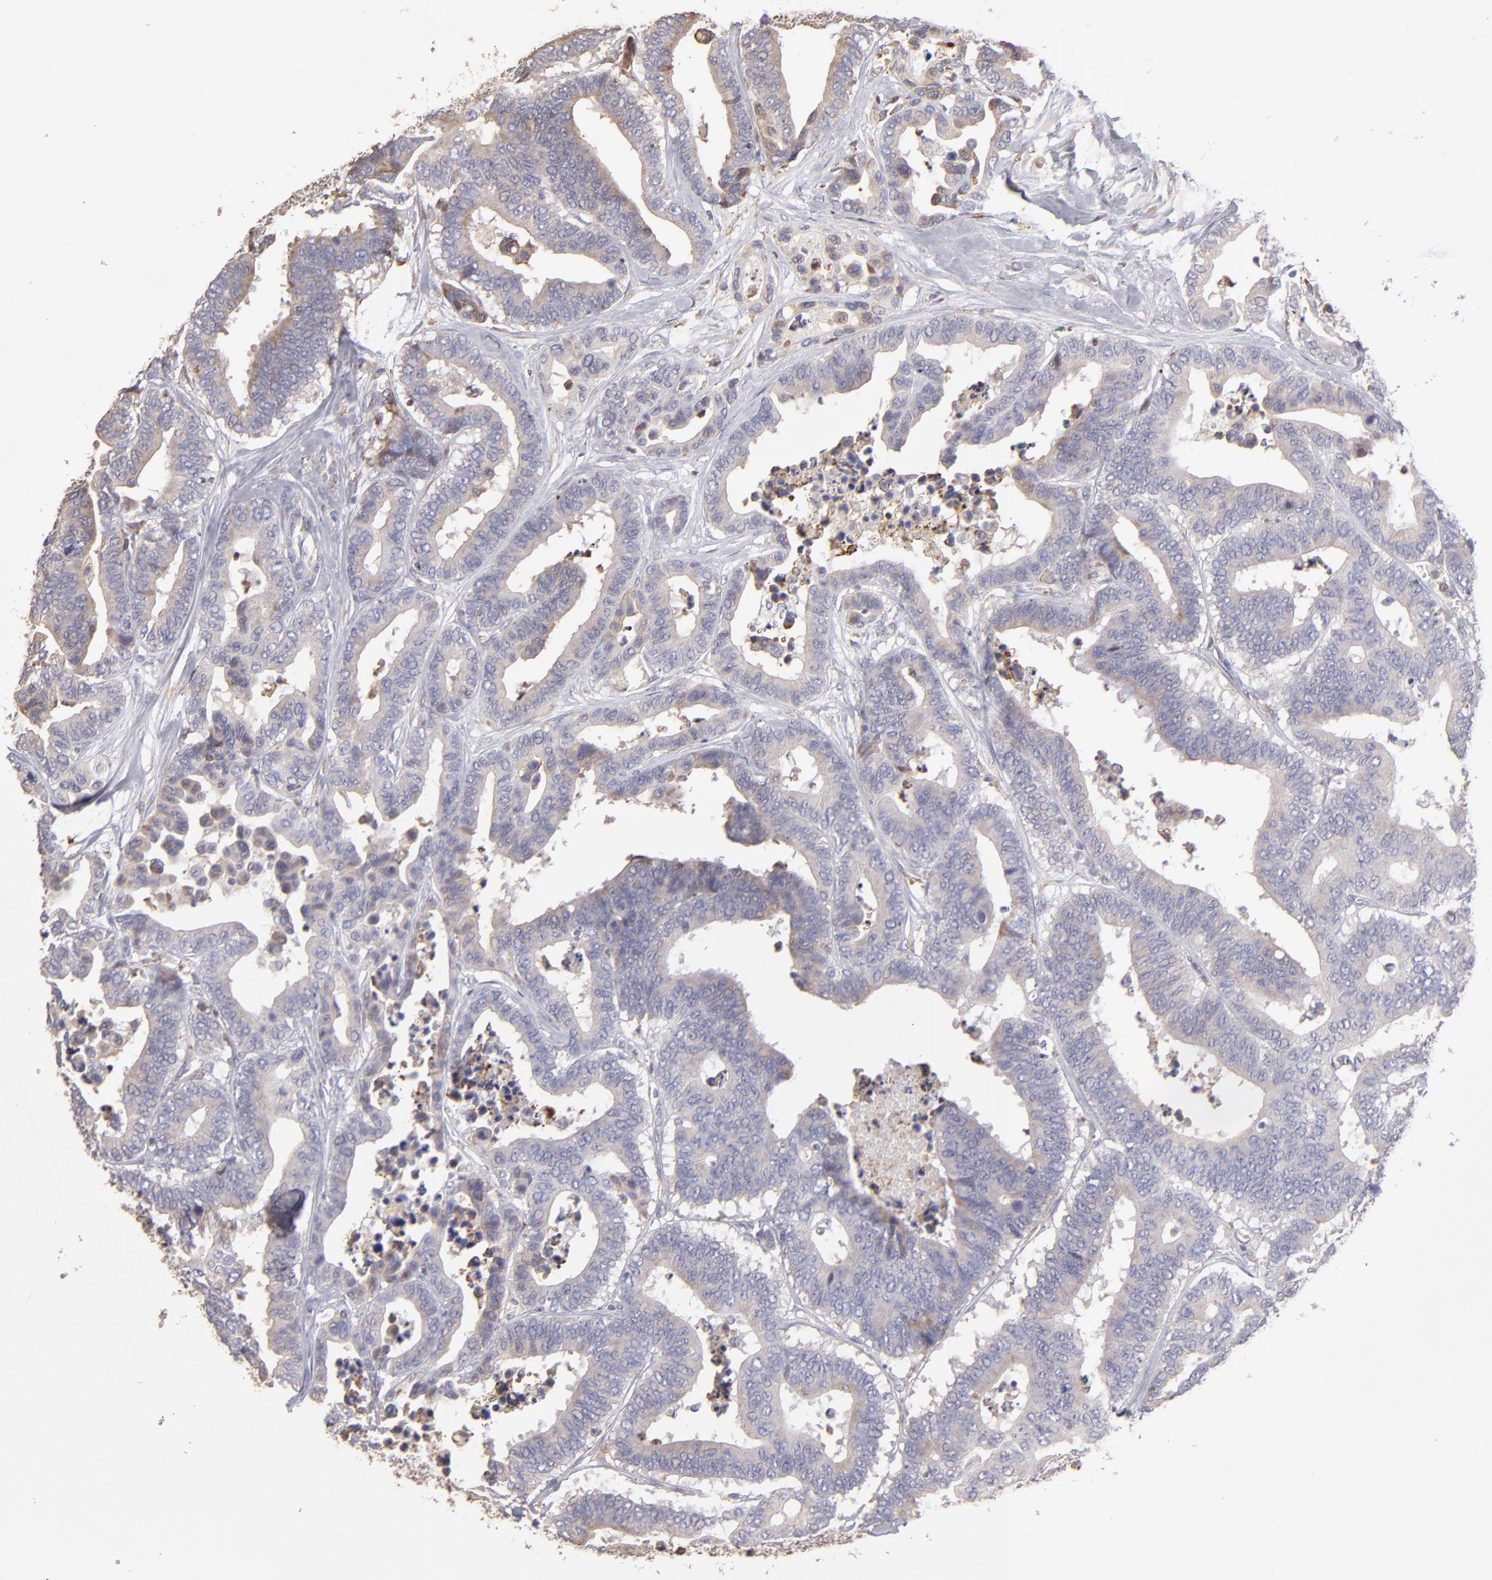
{"staining": {"intensity": "weak", "quantity": ">75%", "location": "cytoplasmic/membranous"}, "tissue": "colorectal cancer", "cell_type": "Tumor cells", "image_type": "cancer", "snomed": [{"axis": "morphology", "description": "Adenocarcinoma, NOS"}, {"axis": "topography", "description": "Colon"}], "caption": "Human colorectal cancer (adenocarcinoma) stained with a protein marker demonstrates weak staining in tumor cells.", "gene": "CALR", "patient": {"sex": "male", "age": 82}}